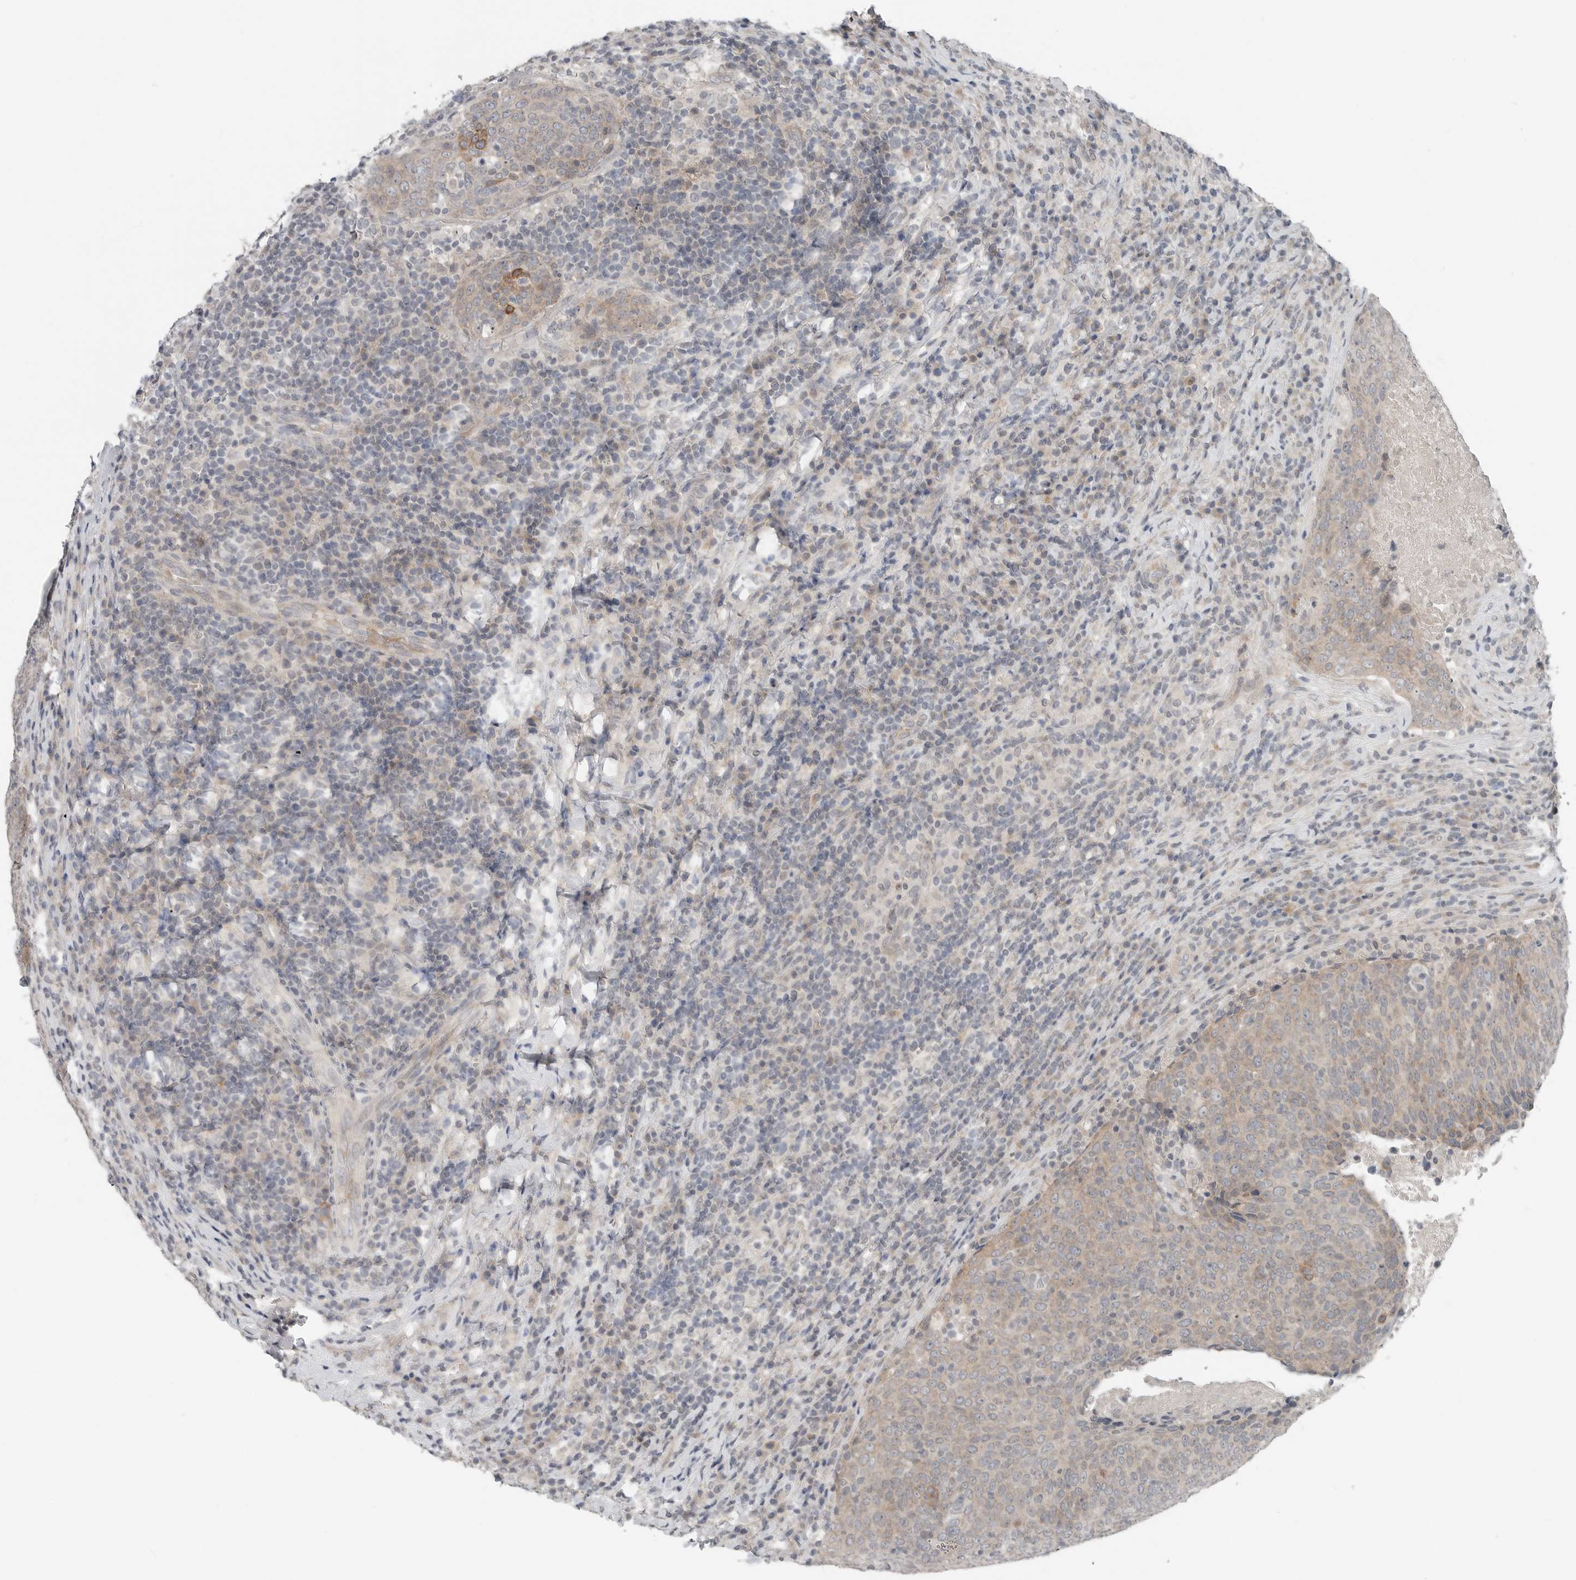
{"staining": {"intensity": "moderate", "quantity": "<25%", "location": "cytoplasmic/membranous"}, "tissue": "head and neck cancer", "cell_type": "Tumor cells", "image_type": "cancer", "snomed": [{"axis": "morphology", "description": "Squamous cell carcinoma, NOS"}, {"axis": "morphology", "description": "Squamous cell carcinoma, metastatic, NOS"}, {"axis": "topography", "description": "Lymph node"}, {"axis": "topography", "description": "Head-Neck"}], "caption": "Head and neck cancer (squamous cell carcinoma) tissue exhibits moderate cytoplasmic/membranous positivity in approximately <25% of tumor cells", "gene": "FCRLB", "patient": {"sex": "male", "age": 62}}